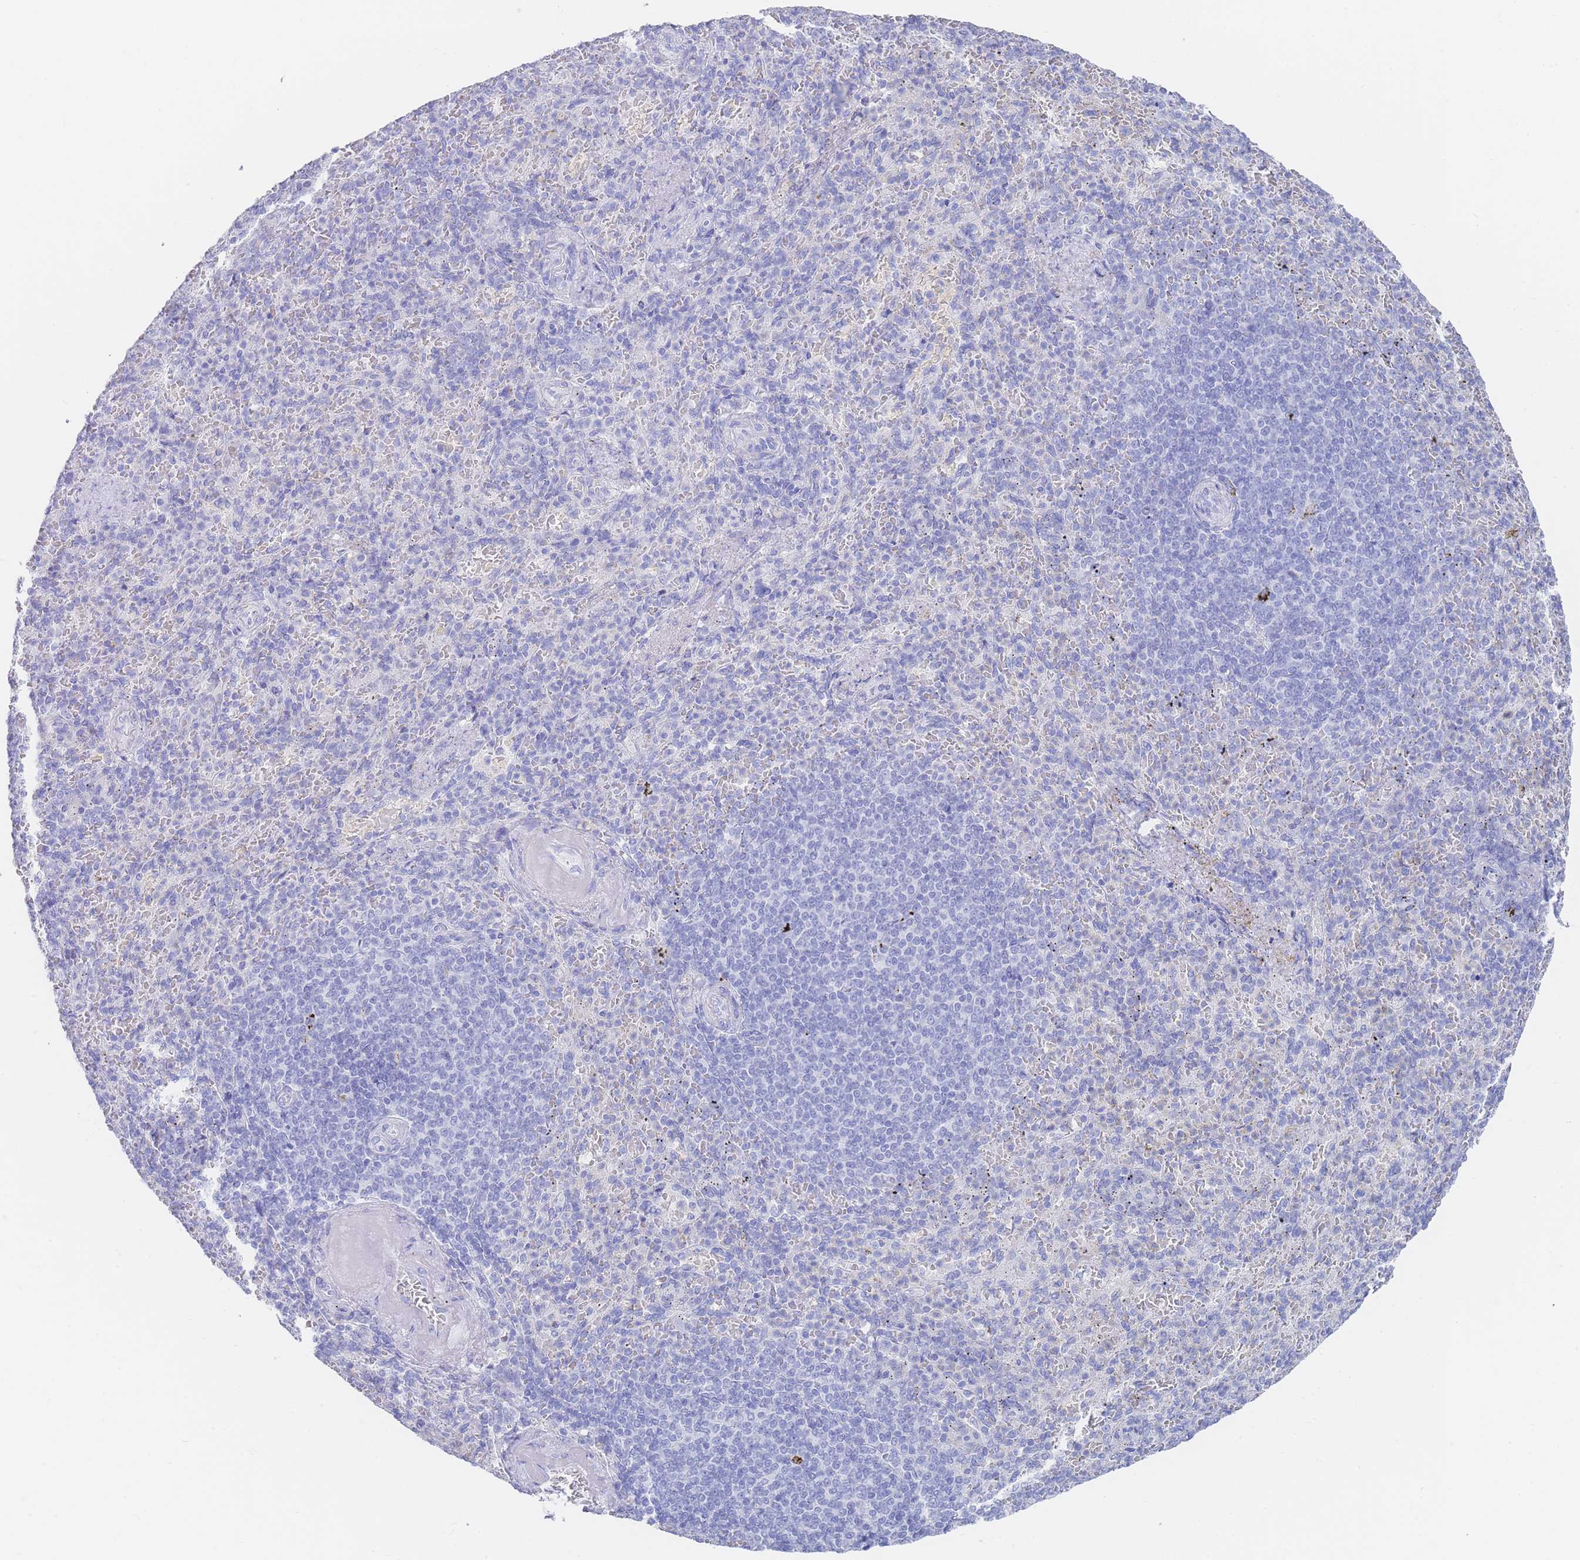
{"staining": {"intensity": "negative", "quantity": "none", "location": "none"}, "tissue": "spleen", "cell_type": "Cells in red pulp", "image_type": "normal", "snomed": [{"axis": "morphology", "description": "Normal tissue, NOS"}, {"axis": "topography", "description": "Spleen"}], "caption": "Normal spleen was stained to show a protein in brown. There is no significant expression in cells in red pulp. The staining is performed using DAB (3,3'-diaminobenzidine) brown chromogen with nuclei counter-stained in using hematoxylin.", "gene": "LRRC37A2", "patient": {"sex": "female", "age": 74}}